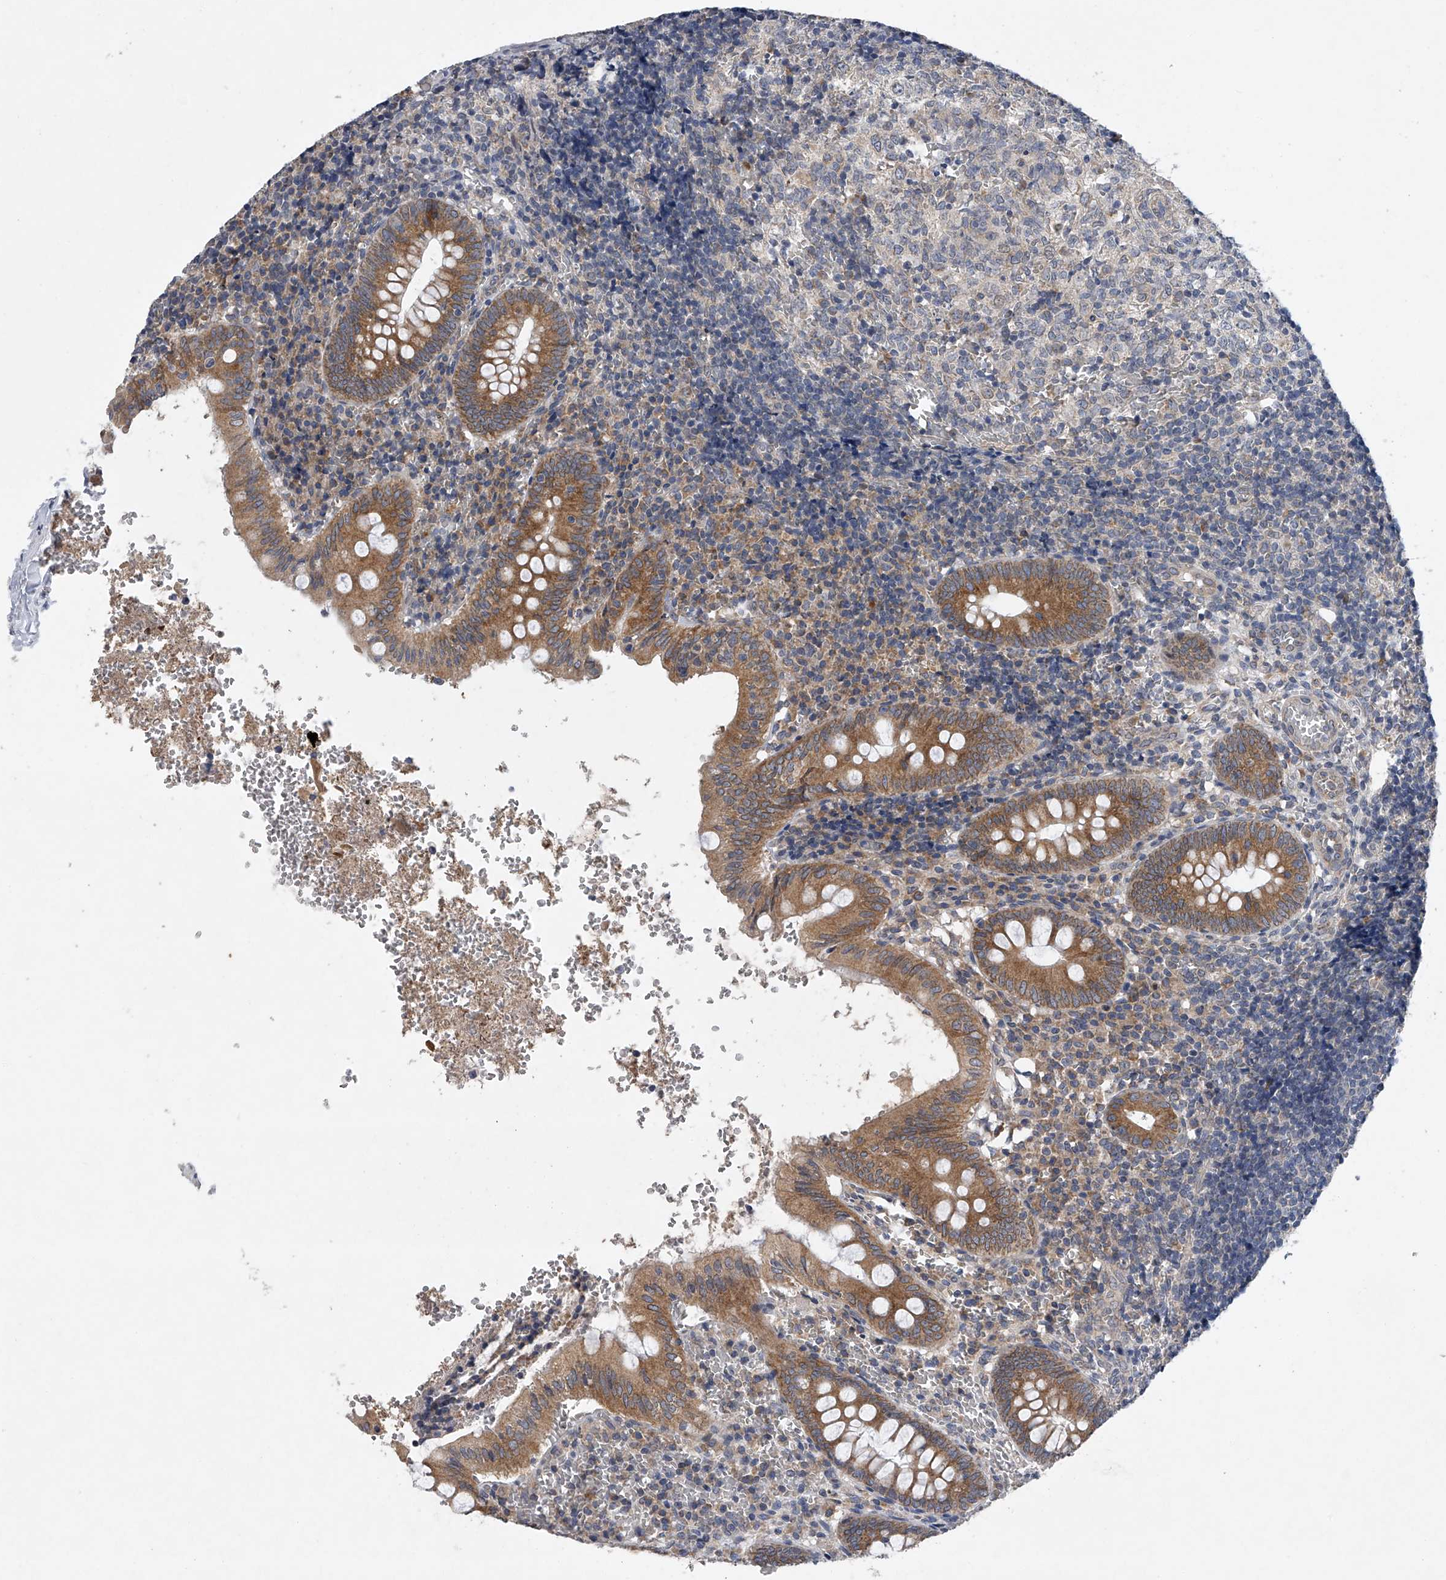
{"staining": {"intensity": "moderate", "quantity": ">75%", "location": "cytoplasmic/membranous"}, "tissue": "appendix", "cell_type": "Glandular cells", "image_type": "normal", "snomed": [{"axis": "morphology", "description": "Normal tissue, NOS"}, {"axis": "topography", "description": "Appendix"}], "caption": "Immunohistochemical staining of normal human appendix shows >75% levels of moderate cytoplasmic/membranous protein staining in approximately >75% of glandular cells. The protein is stained brown, and the nuclei are stained in blue (DAB IHC with brightfield microscopy, high magnification).", "gene": "RNF5", "patient": {"sex": "male", "age": 8}}